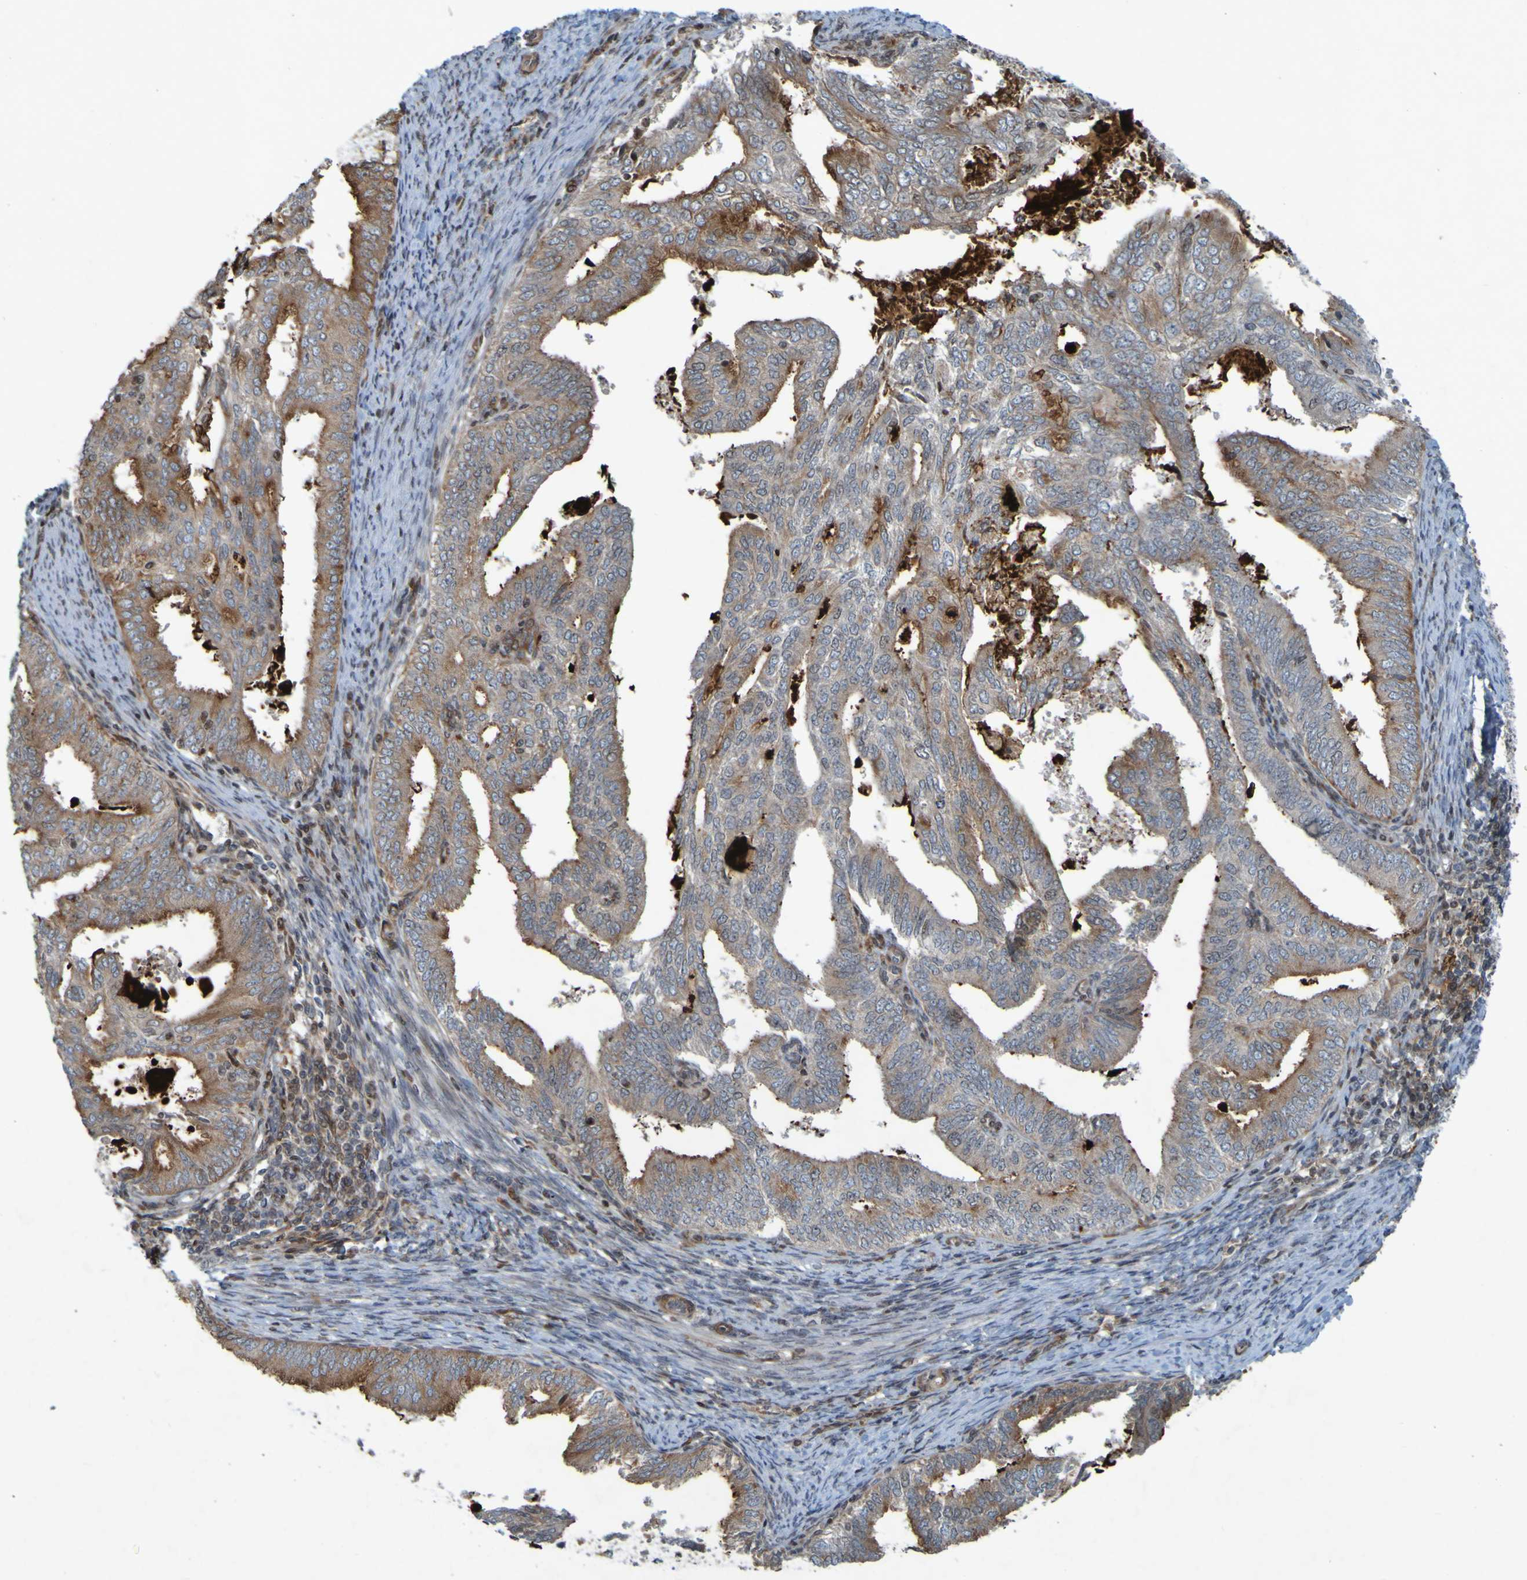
{"staining": {"intensity": "moderate", "quantity": "<25%", "location": "cytoplasmic/membranous"}, "tissue": "endometrial cancer", "cell_type": "Tumor cells", "image_type": "cancer", "snomed": [{"axis": "morphology", "description": "Adenocarcinoma, NOS"}, {"axis": "topography", "description": "Endometrium"}], "caption": "Brown immunohistochemical staining in endometrial adenocarcinoma reveals moderate cytoplasmic/membranous expression in about <25% of tumor cells.", "gene": "GUCY1A1", "patient": {"sex": "female", "age": 58}}